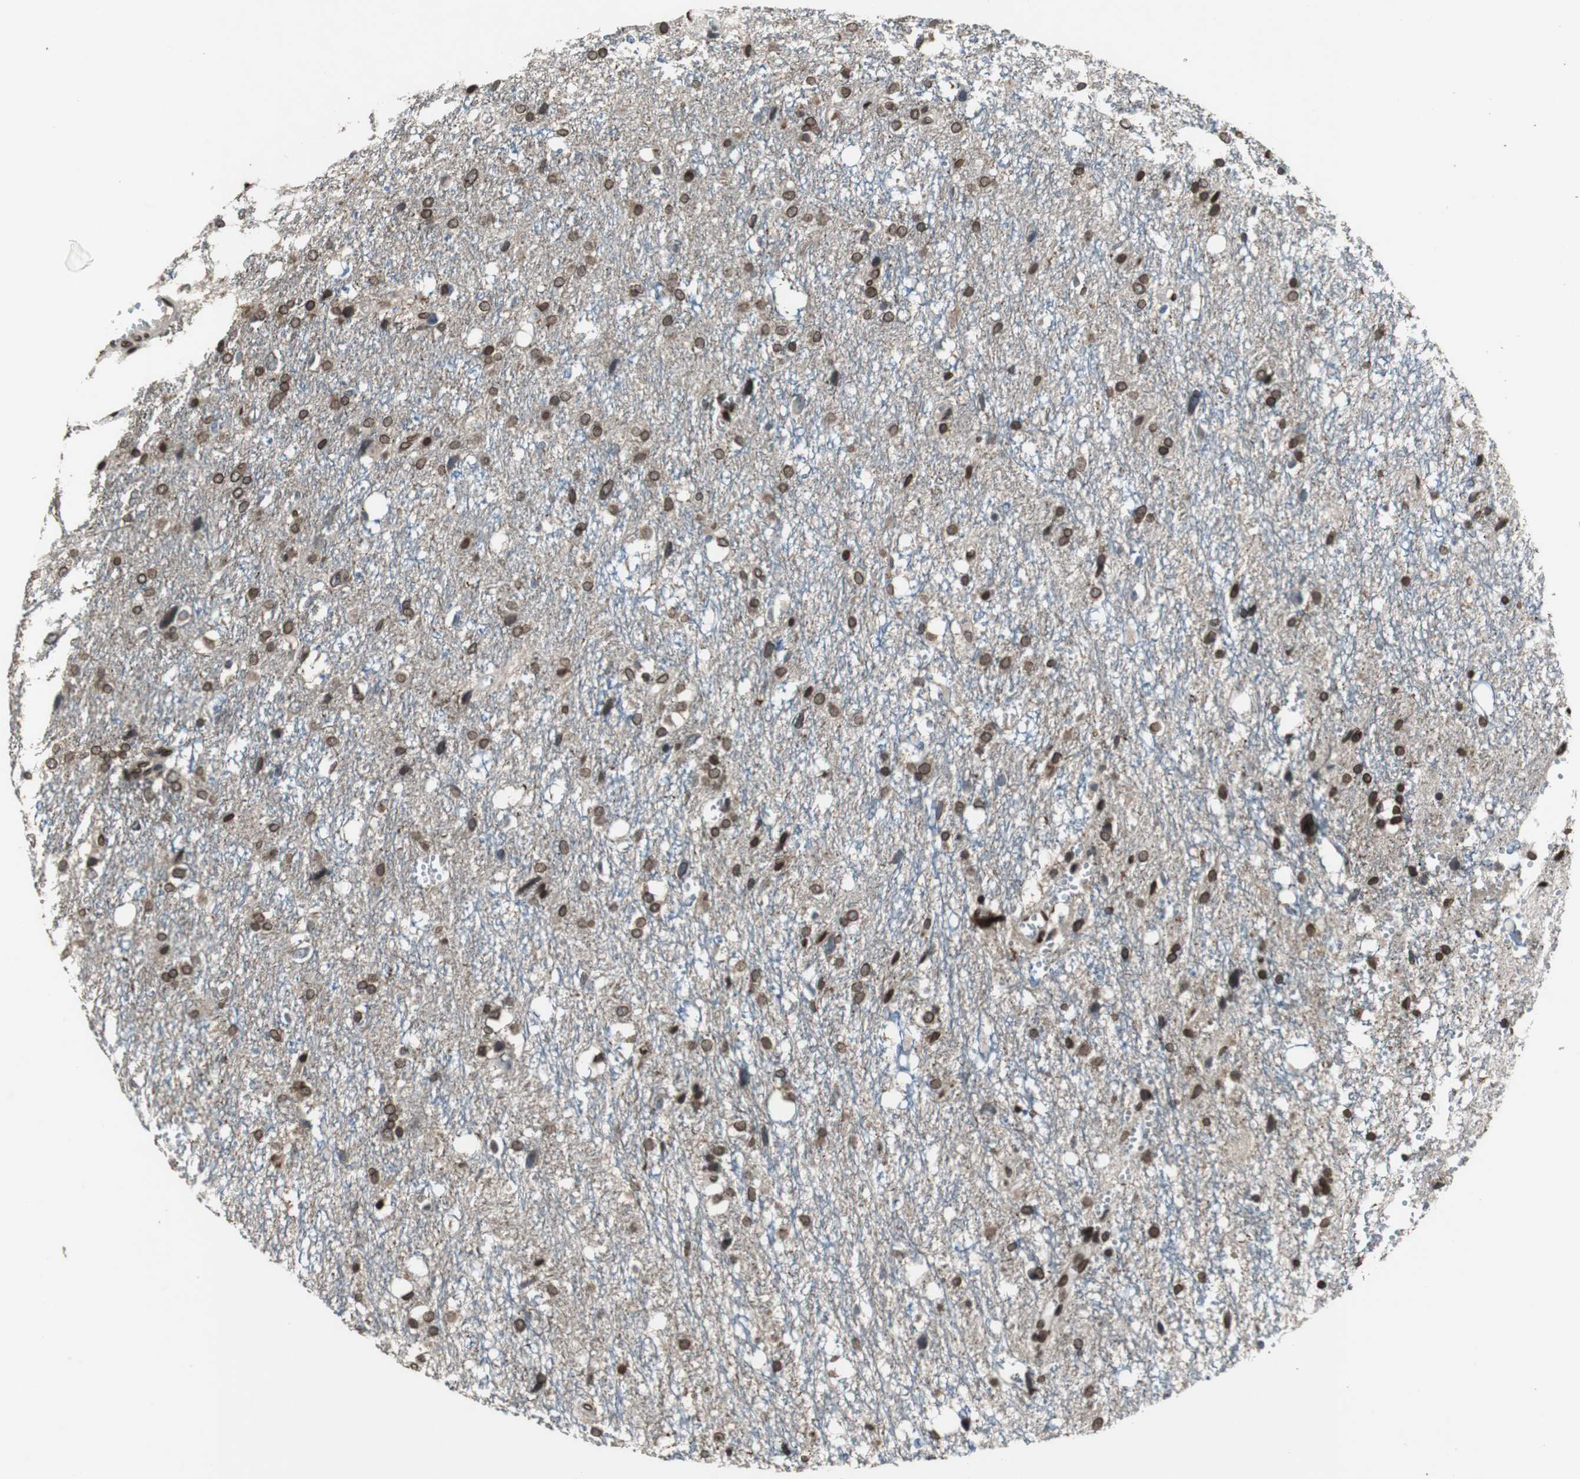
{"staining": {"intensity": "strong", "quantity": ">75%", "location": "cytoplasmic/membranous,nuclear"}, "tissue": "glioma", "cell_type": "Tumor cells", "image_type": "cancer", "snomed": [{"axis": "morphology", "description": "Glioma, malignant, High grade"}, {"axis": "topography", "description": "Brain"}], "caption": "Protein analysis of glioma tissue reveals strong cytoplasmic/membranous and nuclear positivity in about >75% of tumor cells.", "gene": "LMNA", "patient": {"sex": "female", "age": 59}}